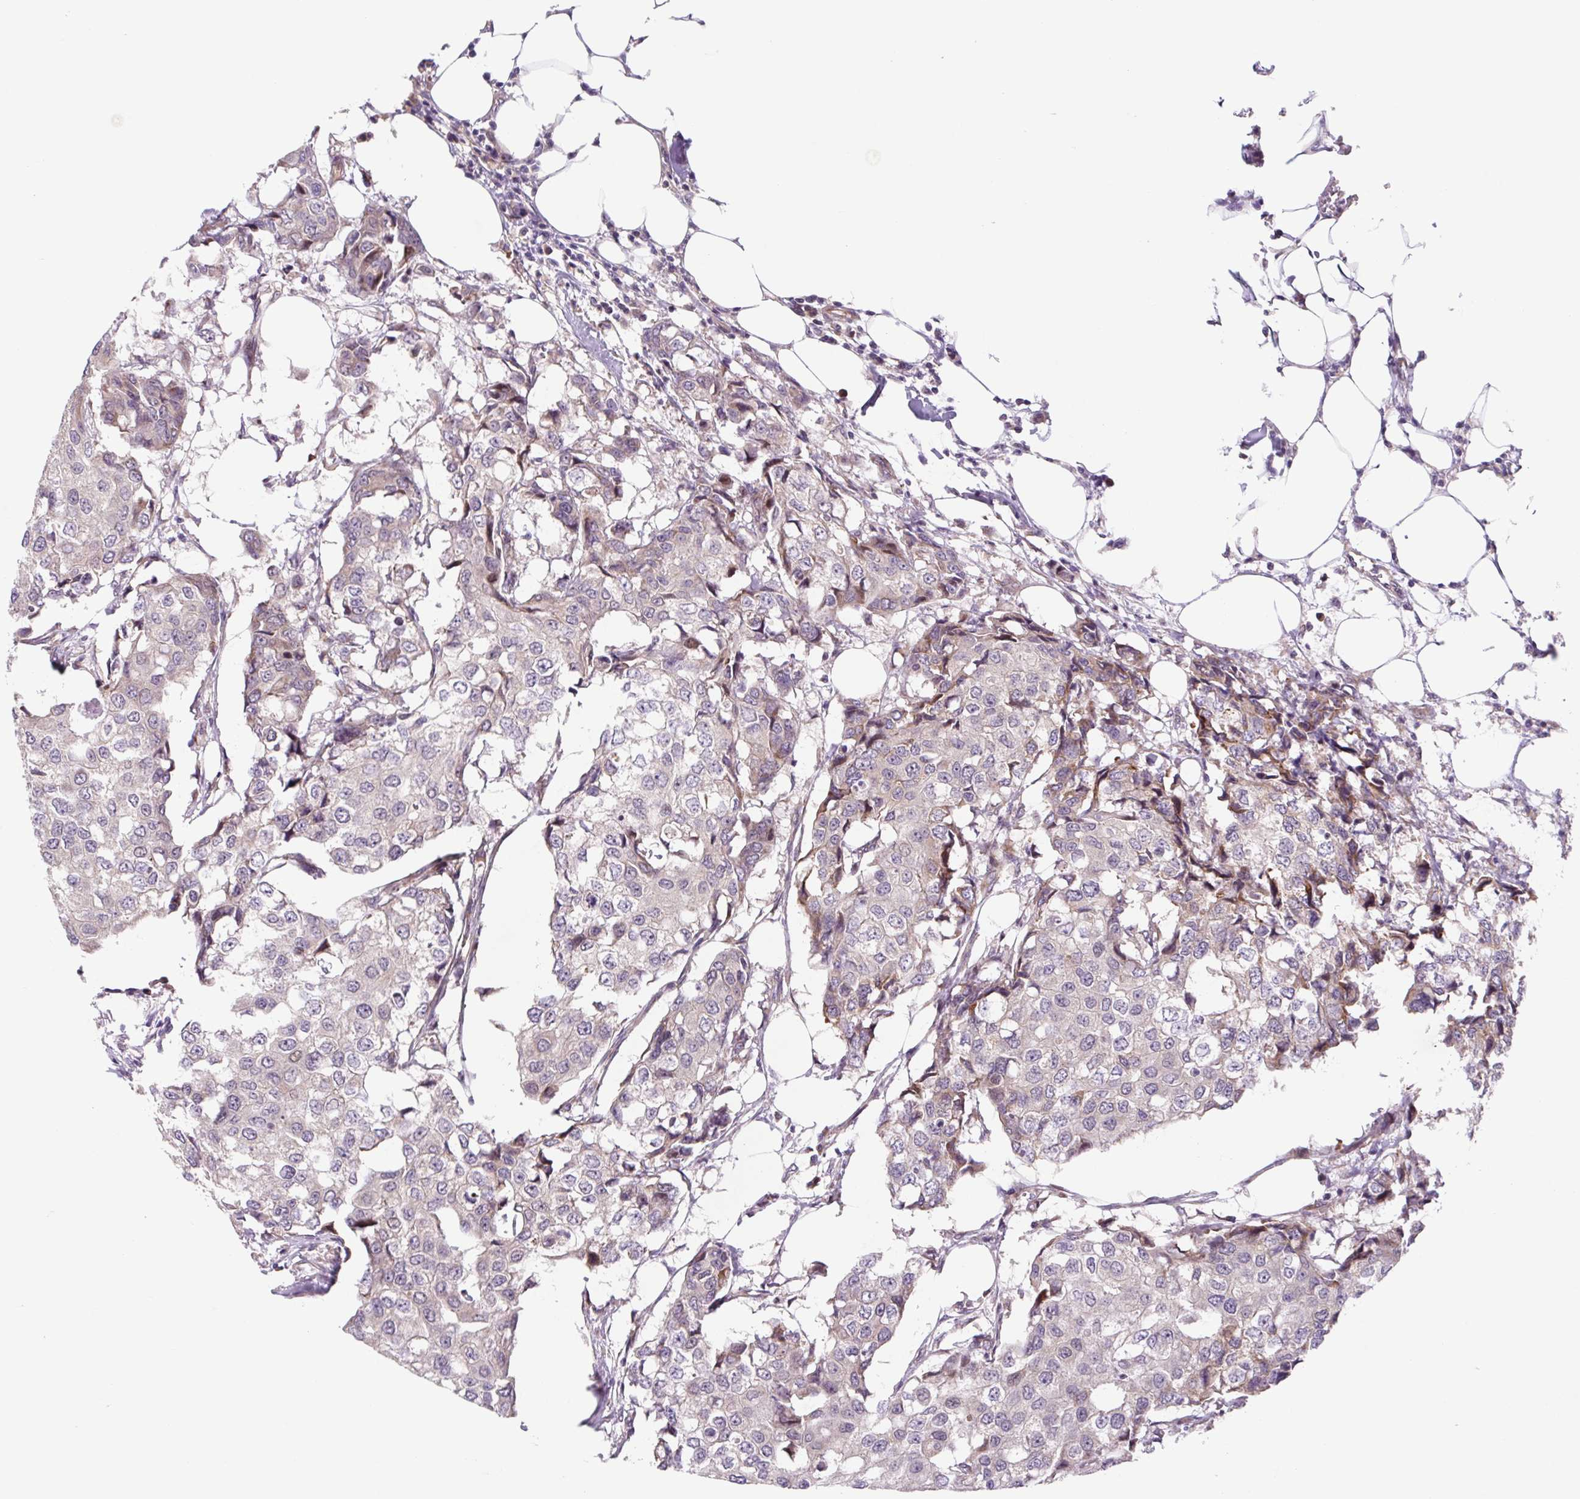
{"staining": {"intensity": "weak", "quantity": "<25%", "location": "cytoplasmic/membranous"}, "tissue": "breast cancer", "cell_type": "Tumor cells", "image_type": "cancer", "snomed": [{"axis": "morphology", "description": "Duct carcinoma"}, {"axis": "topography", "description": "Breast"}], "caption": "Human breast cancer (infiltrating ductal carcinoma) stained for a protein using IHC exhibits no expression in tumor cells.", "gene": "HFE", "patient": {"sex": "female", "age": 27}}